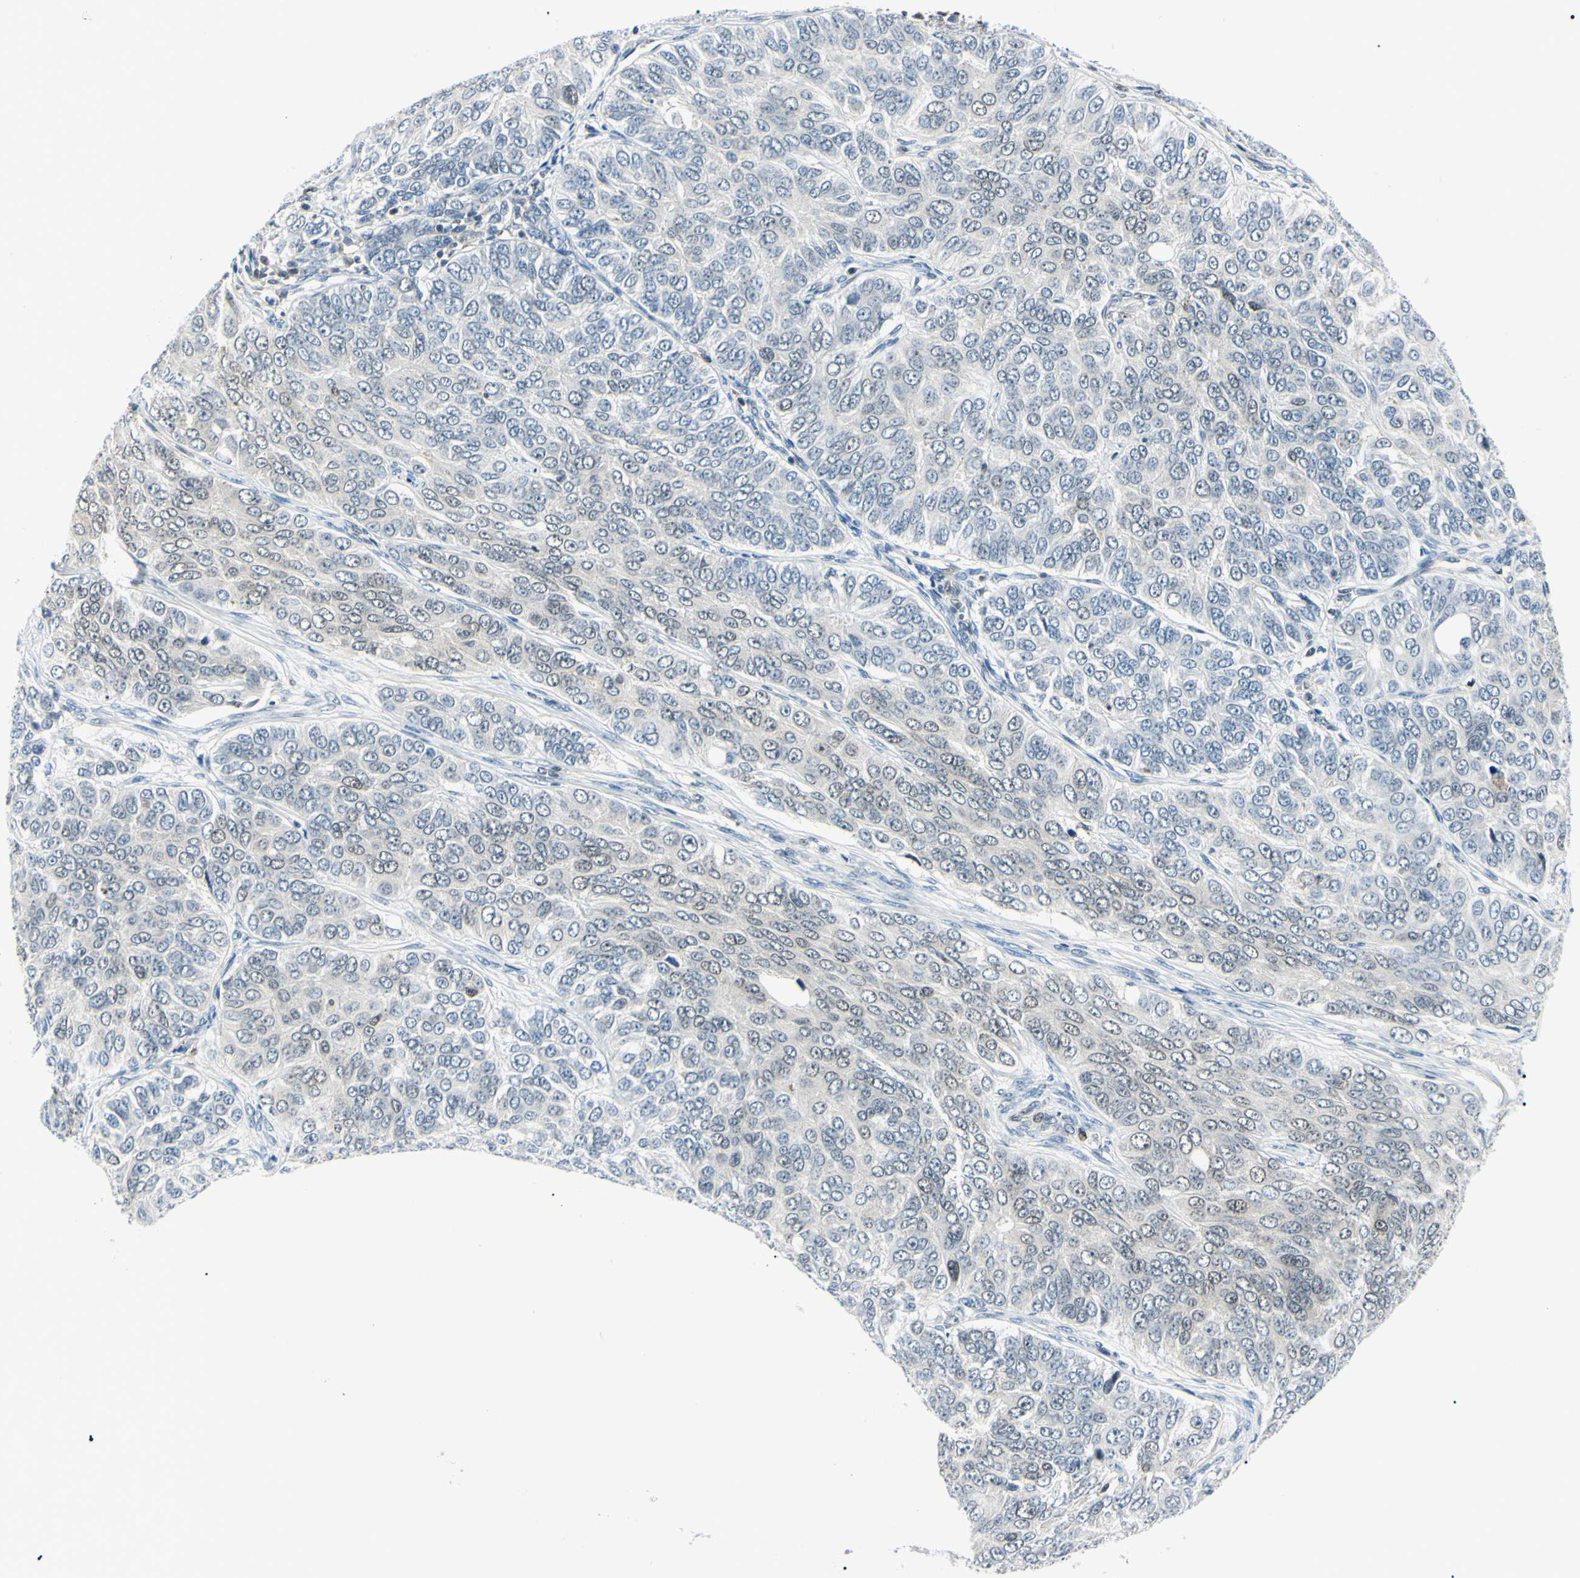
{"staining": {"intensity": "negative", "quantity": "none", "location": "none"}, "tissue": "ovarian cancer", "cell_type": "Tumor cells", "image_type": "cancer", "snomed": [{"axis": "morphology", "description": "Carcinoma, endometroid"}, {"axis": "topography", "description": "Ovary"}], "caption": "Immunohistochemistry (IHC) of ovarian cancer exhibits no expression in tumor cells.", "gene": "PGK1", "patient": {"sex": "female", "age": 51}}